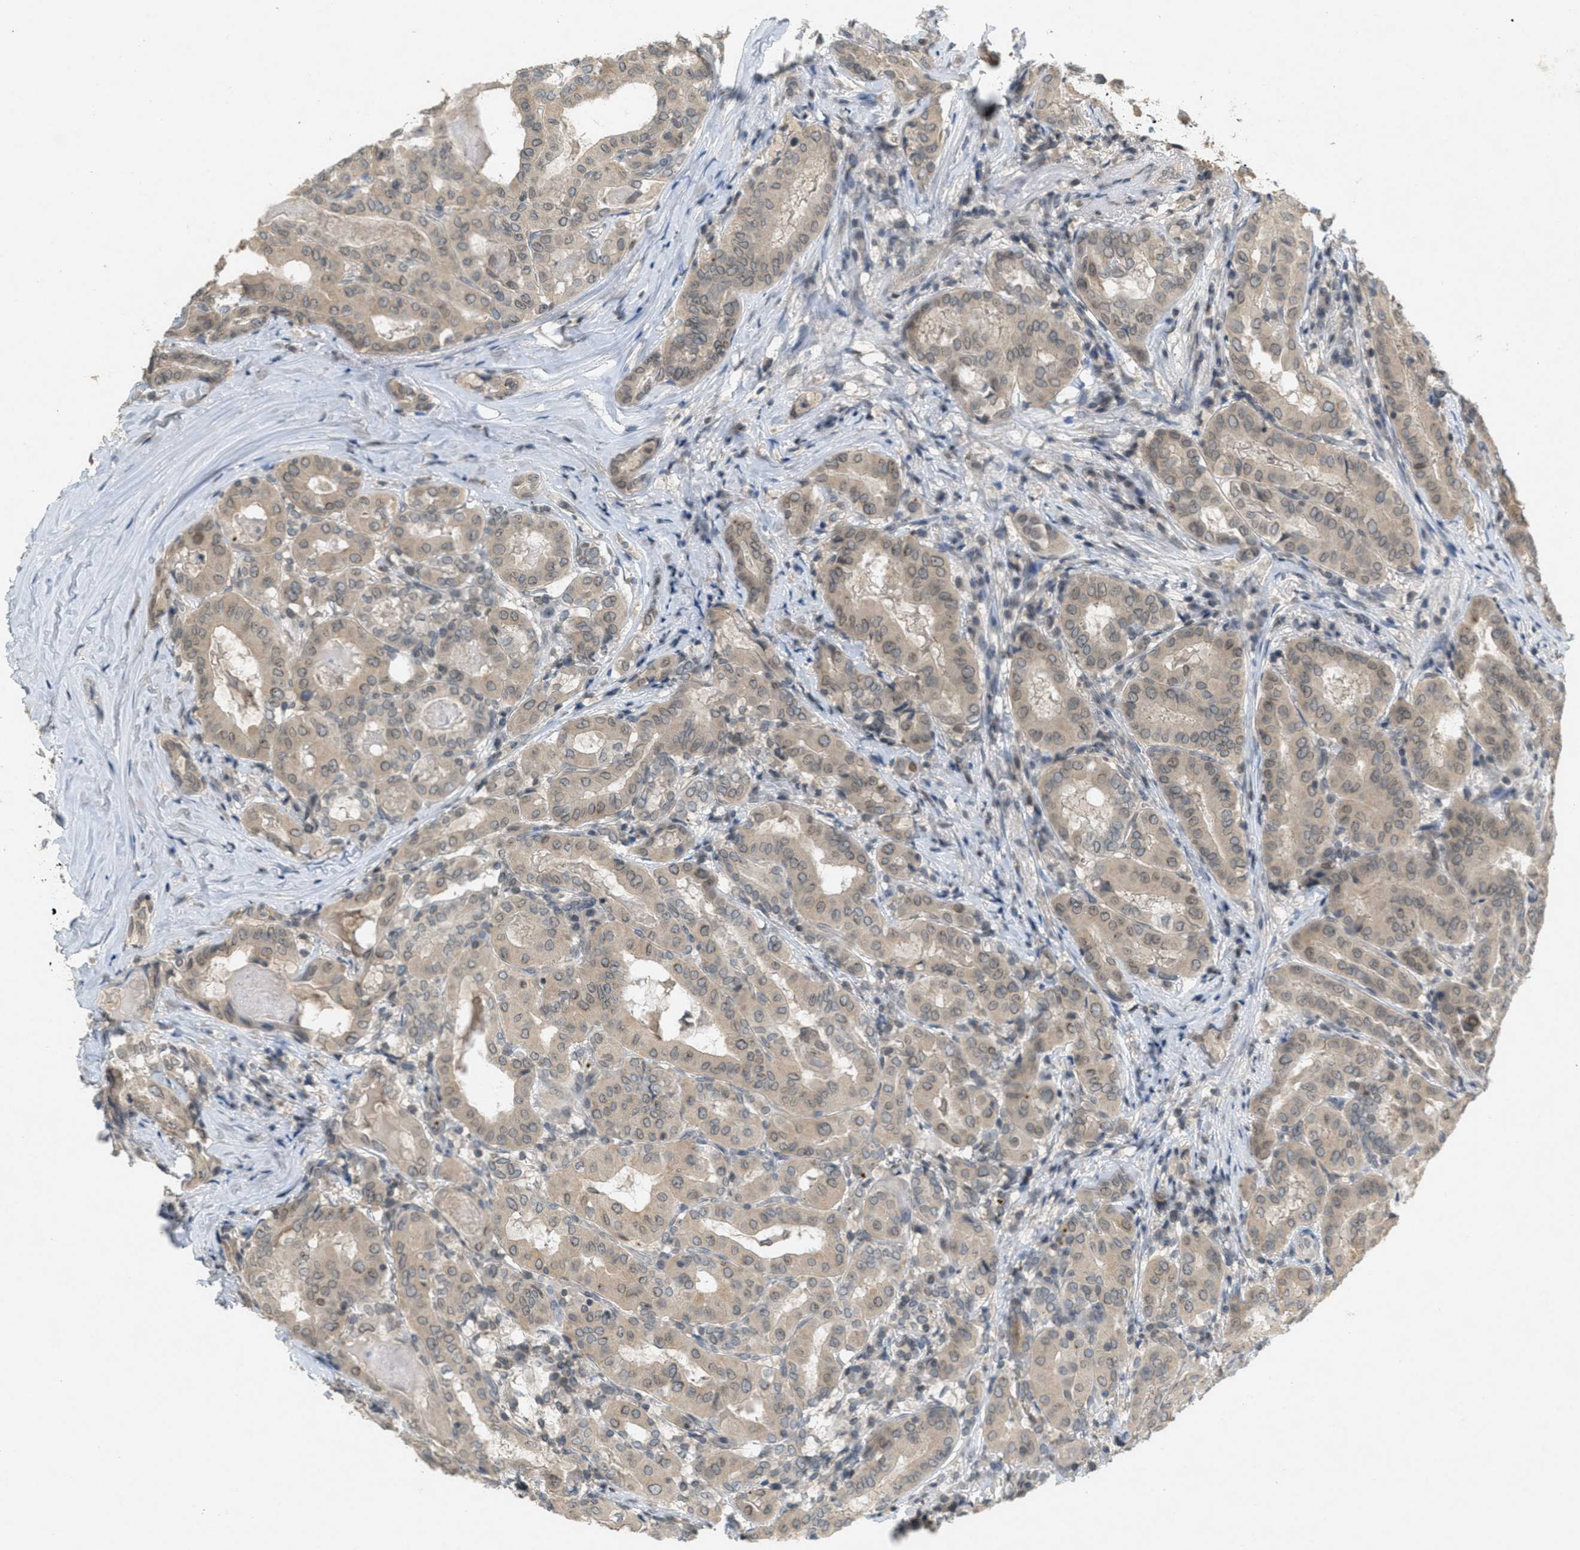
{"staining": {"intensity": "weak", "quantity": ">75%", "location": "cytoplasmic/membranous,nuclear"}, "tissue": "thyroid cancer", "cell_type": "Tumor cells", "image_type": "cancer", "snomed": [{"axis": "morphology", "description": "Papillary adenocarcinoma, NOS"}, {"axis": "topography", "description": "Thyroid gland"}], "caption": "Immunohistochemistry of human papillary adenocarcinoma (thyroid) reveals low levels of weak cytoplasmic/membranous and nuclear staining in about >75% of tumor cells.", "gene": "ABHD6", "patient": {"sex": "female", "age": 42}}